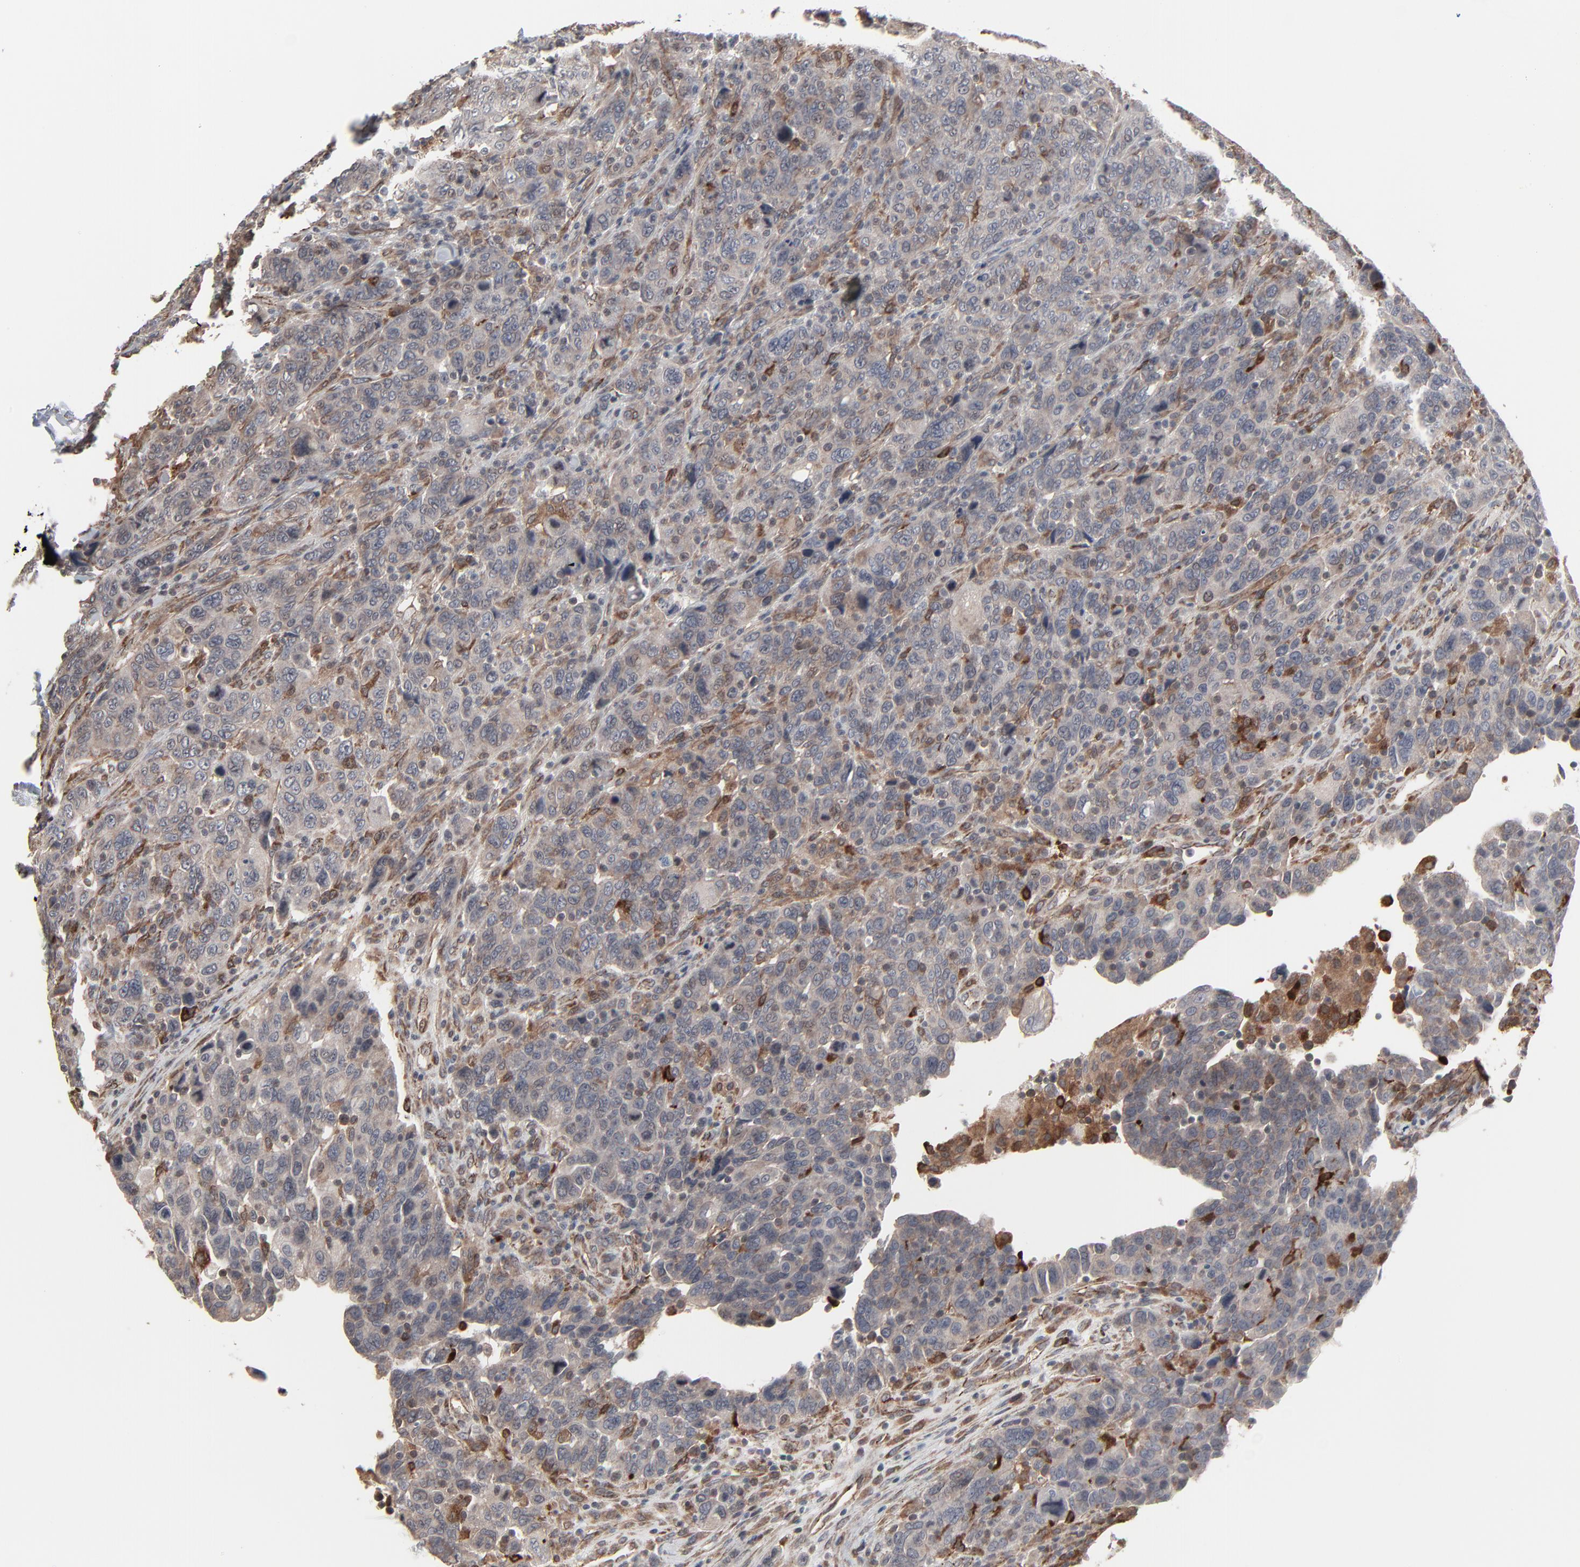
{"staining": {"intensity": "weak", "quantity": "25%-75%", "location": "cytoplasmic/membranous"}, "tissue": "breast cancer", "cell_type": "Tumor cells", "image_type": "cancer", "snomed": [{"axis": "morphology", "description": "Duct carcinoma"}, {"axis": "topography", "description": "Breast"}], "caption": "Breast infiltrating ductal carcinoma stained for a protein (brown) reveals weak cytoplasmic/membranous positive expression in approximately 25%-75% of tumor cells.", "gene": "CTNND1", "patient": {"sex": "female", "age": 37}}